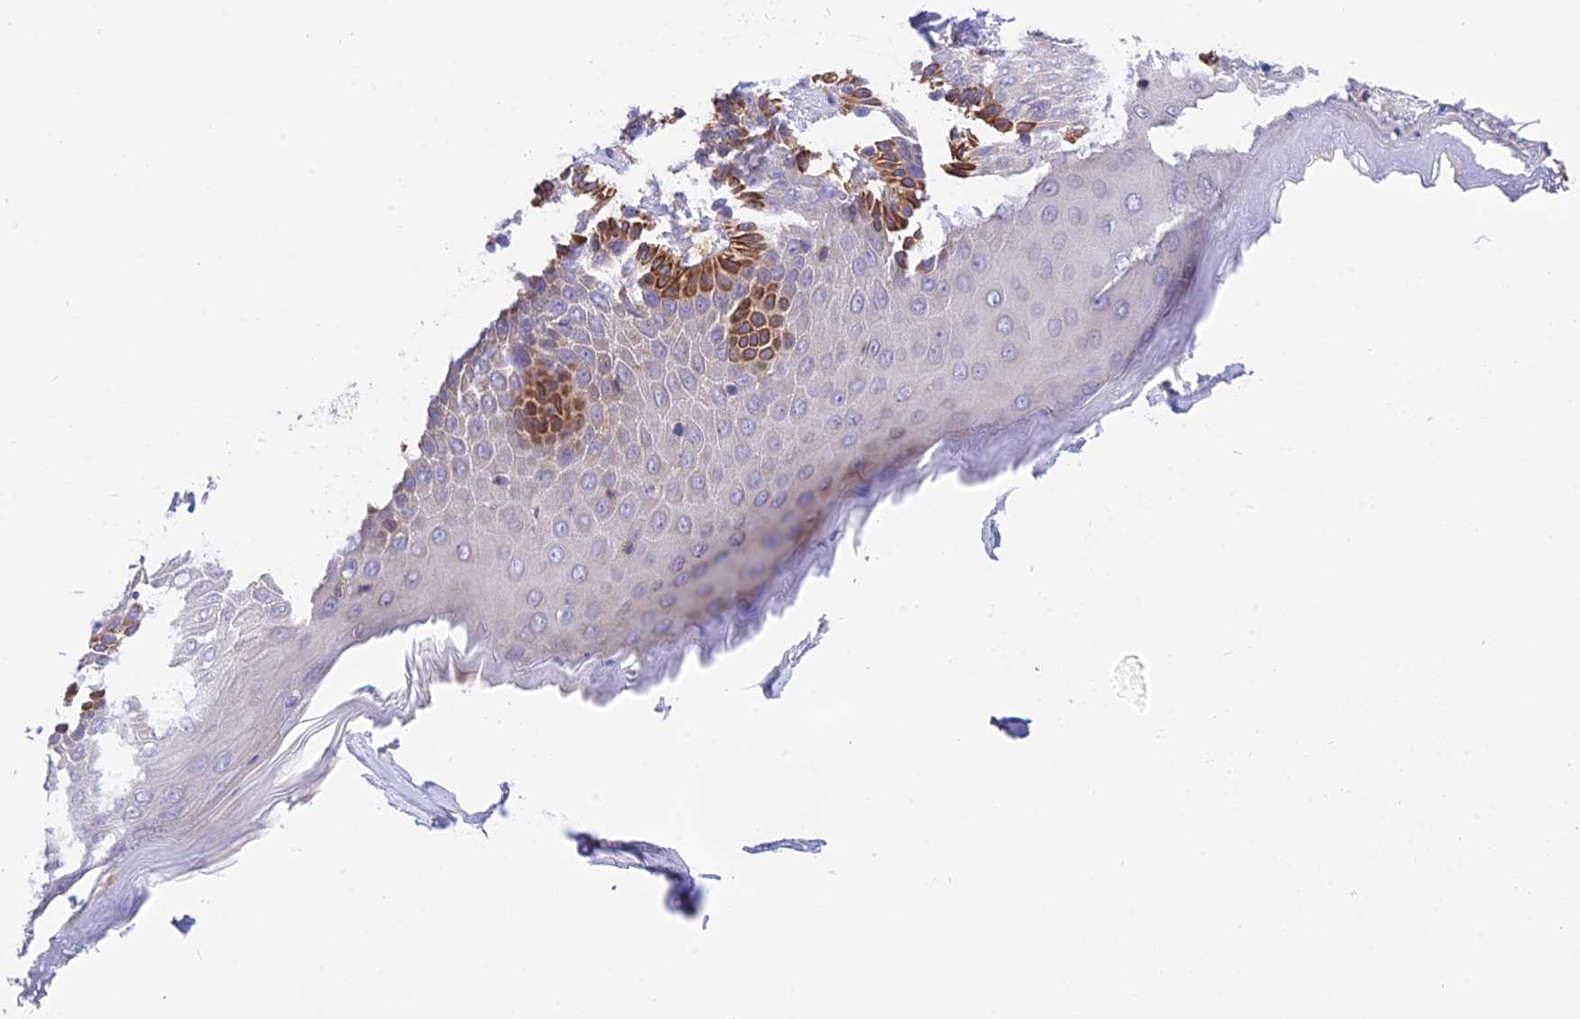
{"staining": {"intensity": "strong", "quantity": "<25%", "location": "cytoplasmic/membranous"}, "tissue": "skin", "cell_type": "Epidermal cells", "image_type": "normal", "snomed": [{"axis": "morphology", "description": "Normal tissue, NOS"}, {"axis": "topography", "description": "Anal"}], "caption": "Immunohistochemical staining of unremarkable skin exhibits medium levels of strong cytoplasmic/membranous positivity in about <25% of epidermal cells. Using DAB (brown) and hematoxylin (blue) stains, captured at high magnification using brightfield microscopy.", "gene": "TRIM43B", "patient": {"sex": "male", "age": 69}}